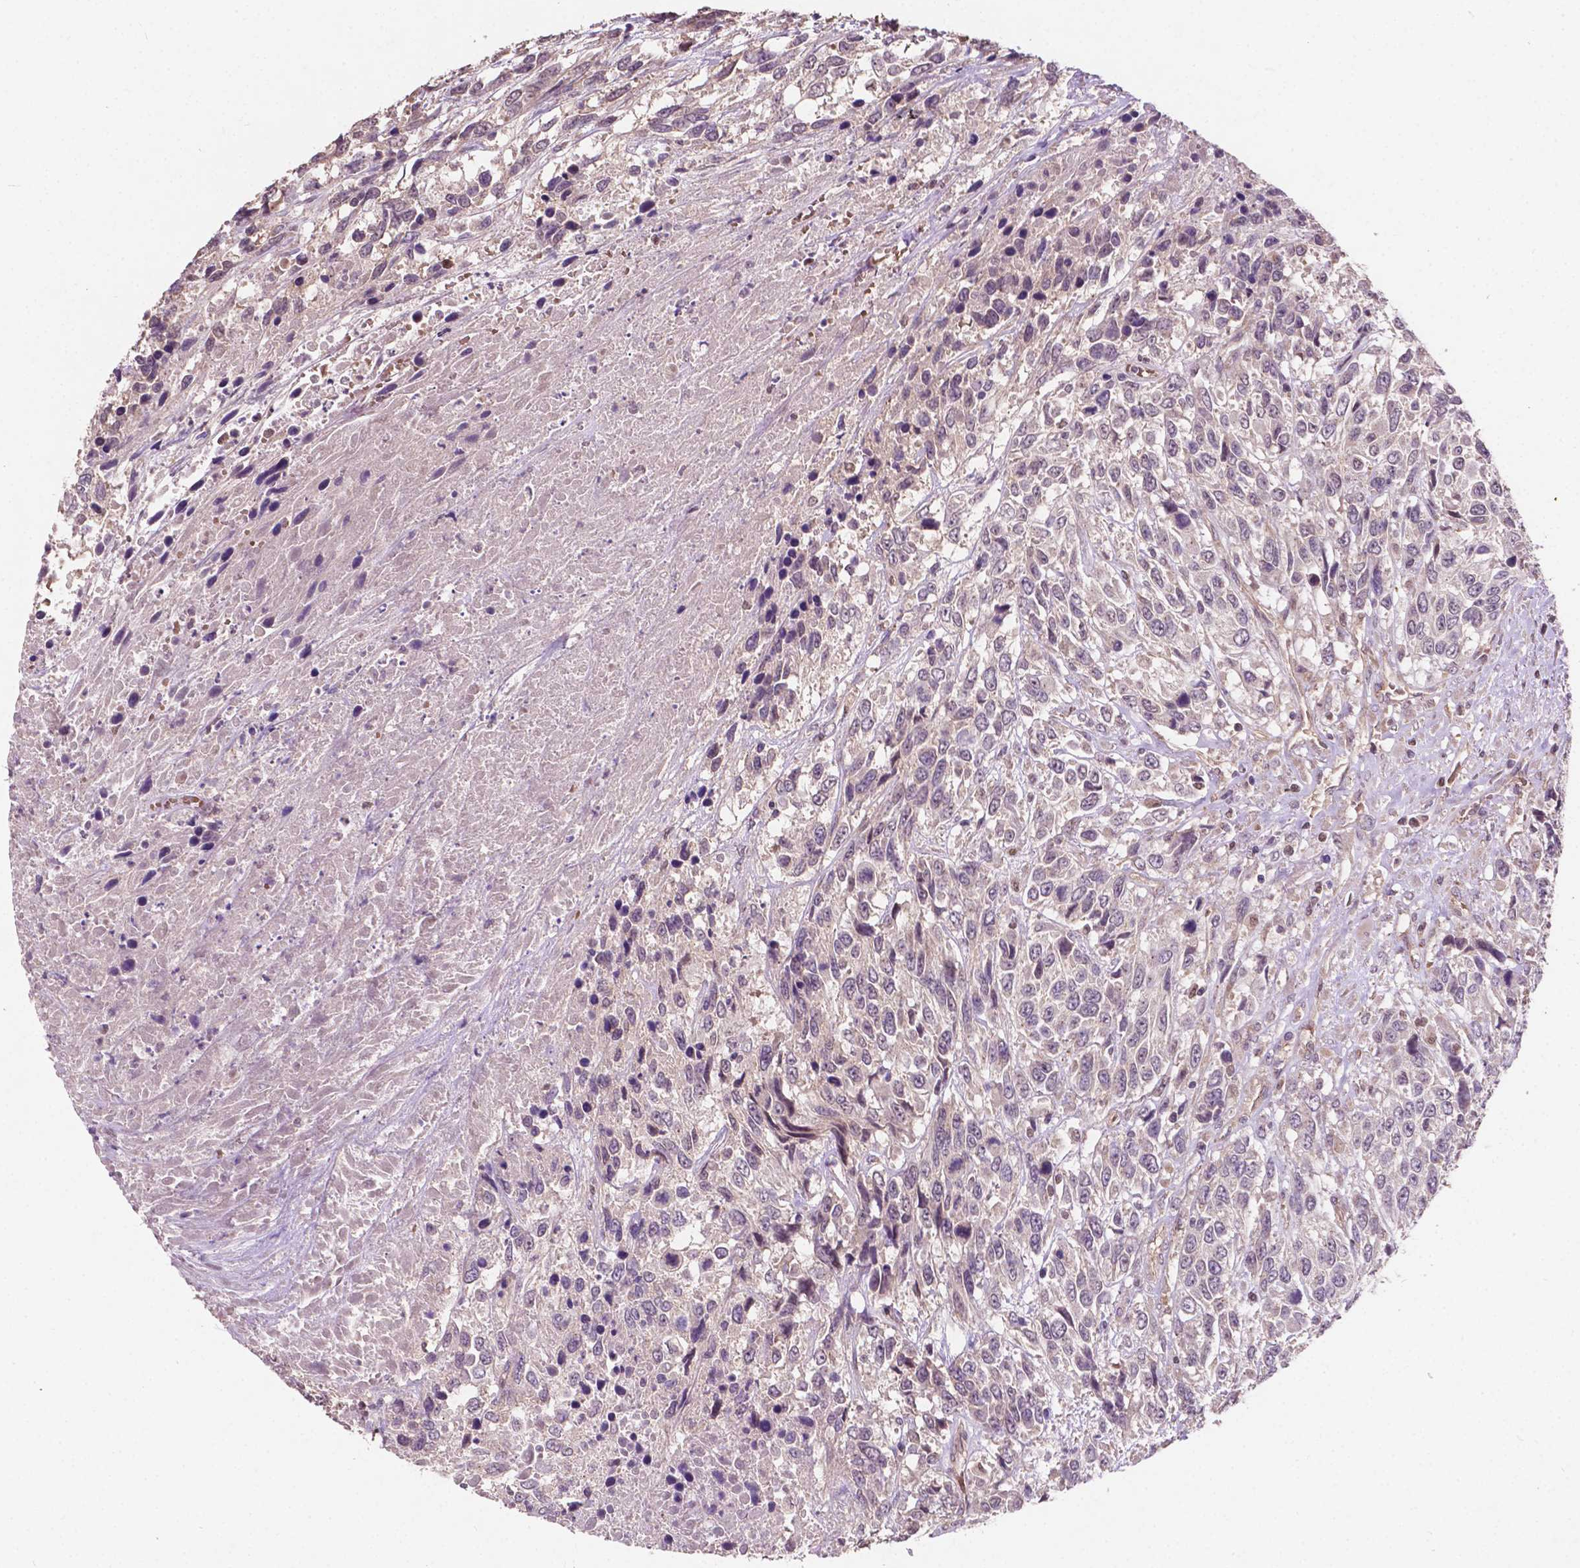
{"staining": {"intensity": "weak", "quantity": "<25%", "location": "nuclear"}, "tissue": "urothelial cancer", "cell_type": "Tumor cells", "image_type": "cancer", "snomed": [{"axis": "morphology", "description": "Urothelial carcinoma, High grade"}, {"axis": "topography", "description": "Urinary bladder"}], "caption": "A micrograph of urothelial carcinoma (high-grade) stained for a protein reveals no brown staining in tumor cells.", "gene": "DUSP16", "patient": {"sex": "female", "age": 70}}